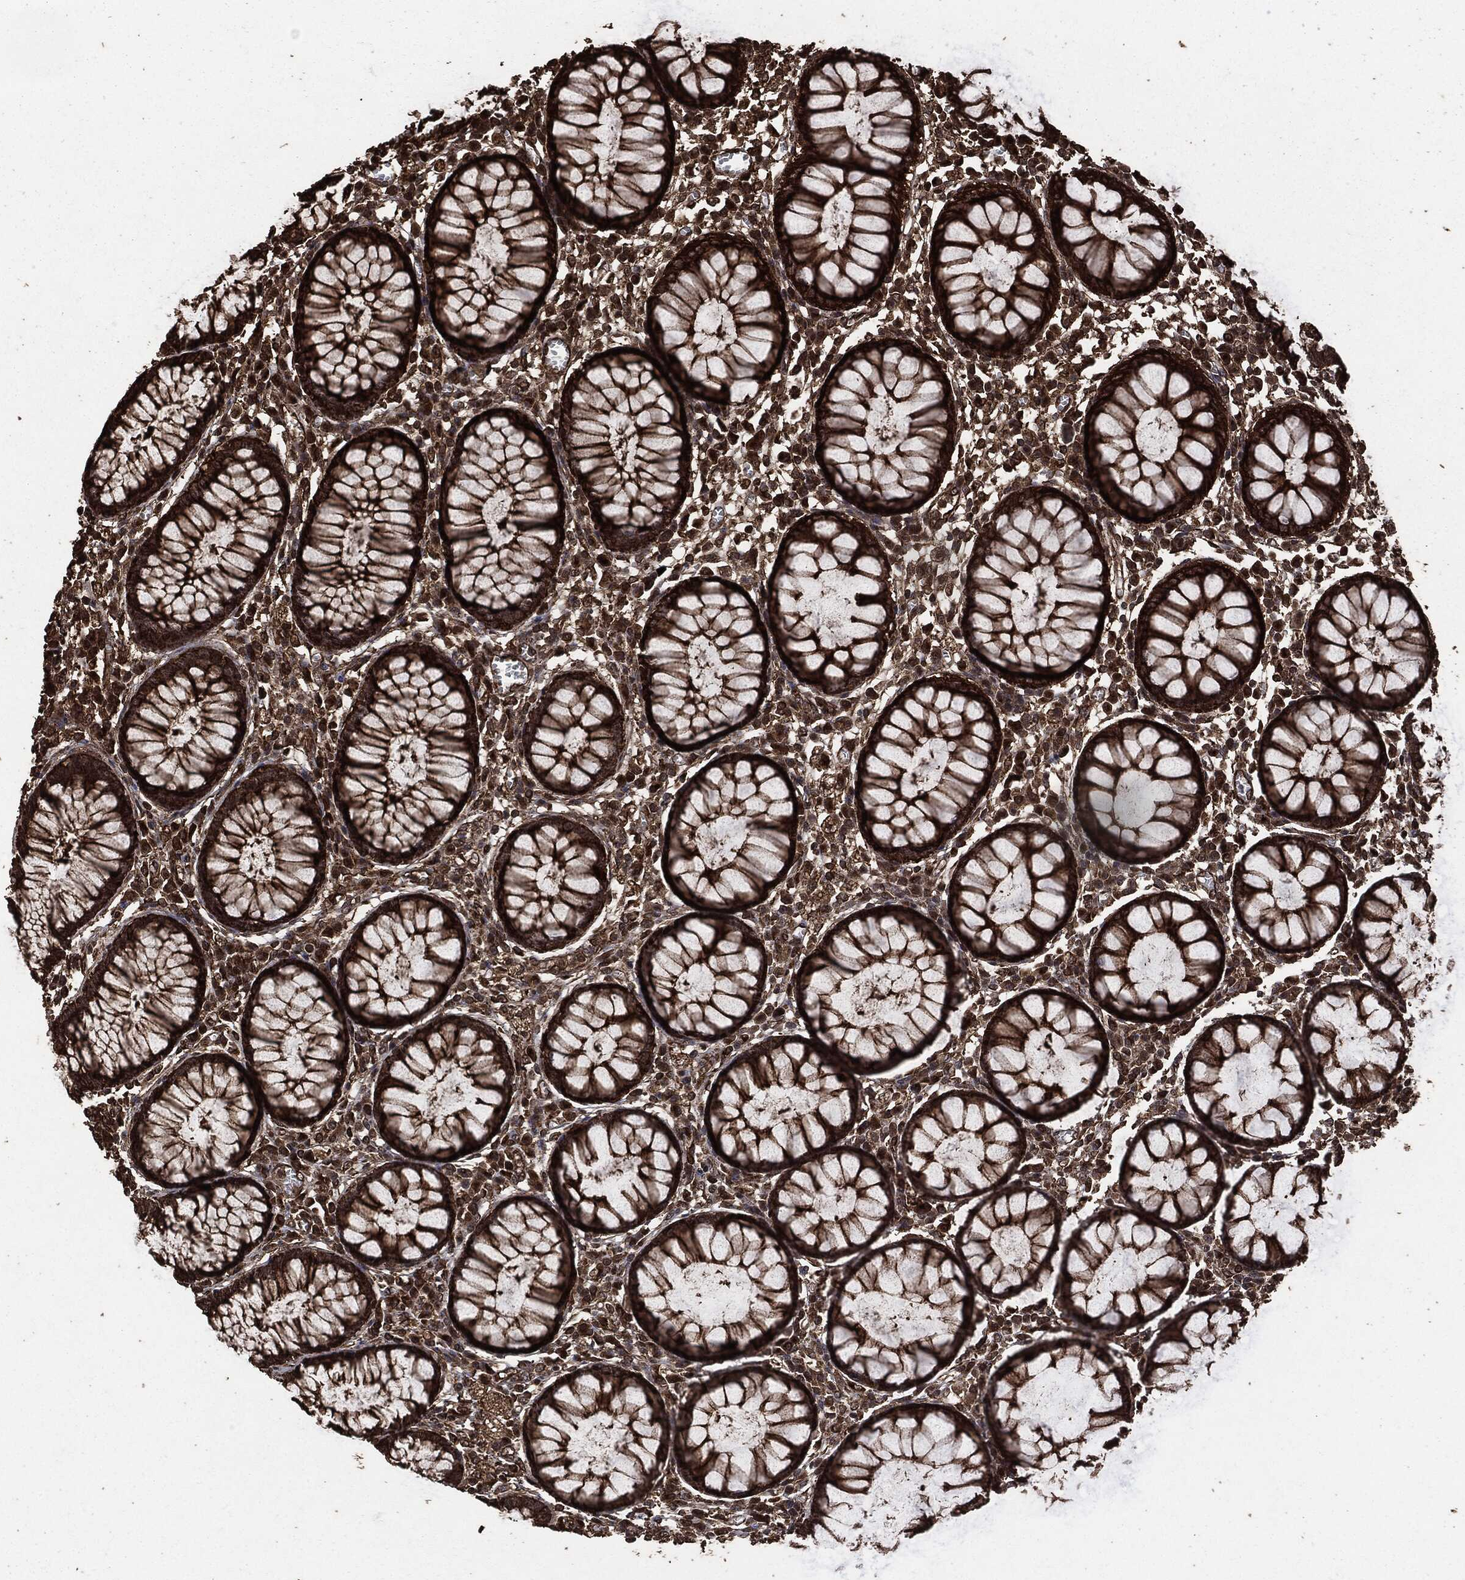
{"staining": {"intensity": "strong", "quantity": ">75%", "location": "cytoplasmic/membranous"}, "tissue": "colon", "cell_type": "Endothelial cells", "image_type": "normal", "snomed": [{"axis": "morphology", "description": "Normal tissue, NOS"}, {"axis": "topography", "description": "Colon"}], "caption": "Colon stained with immunohistochemistry exhibits strong cytoplasmic/membranous staining in approximately >75% of endothelial cells.", "gene": "HRAS", "patient": {"sex": "male", "age": 65}}